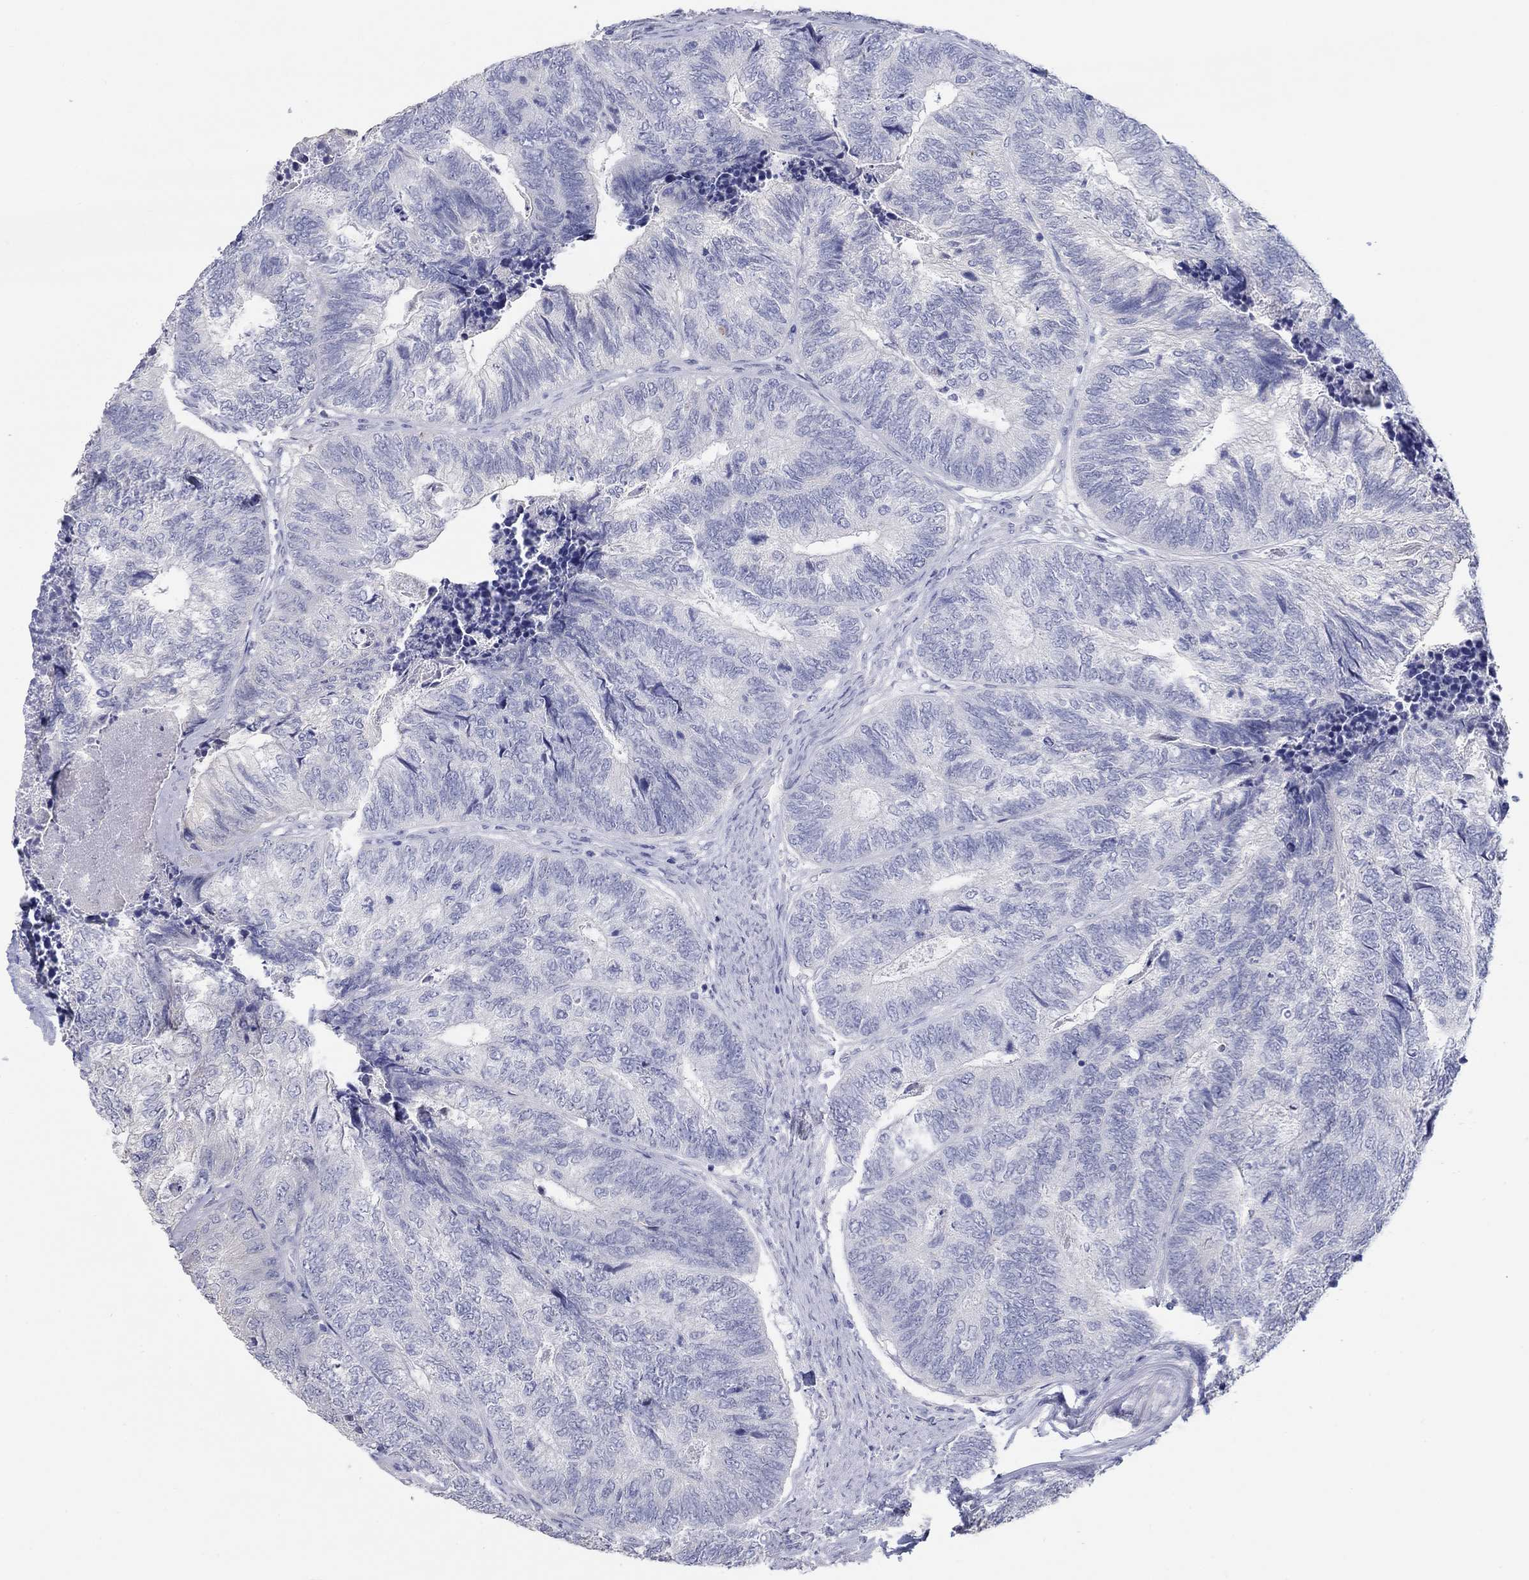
{"staining": {"intensity": "negative", "quantity": "none", "location": "none"}, "tissue": "colorectal cancer", "cell_type": "Tumor cells", "image_type": "cancer", "snomed": [{"axis": "morphology", "description": "Adenocarcinoma, NOS"}, {"axis": "topography", "description": "Colon"}], "caption": "There is no significant staining in tumor cells of colorectal cancer (adenocarcinoma).", "gene": "LRRC4C", "patient": {"sex": "female", "age": 67}}